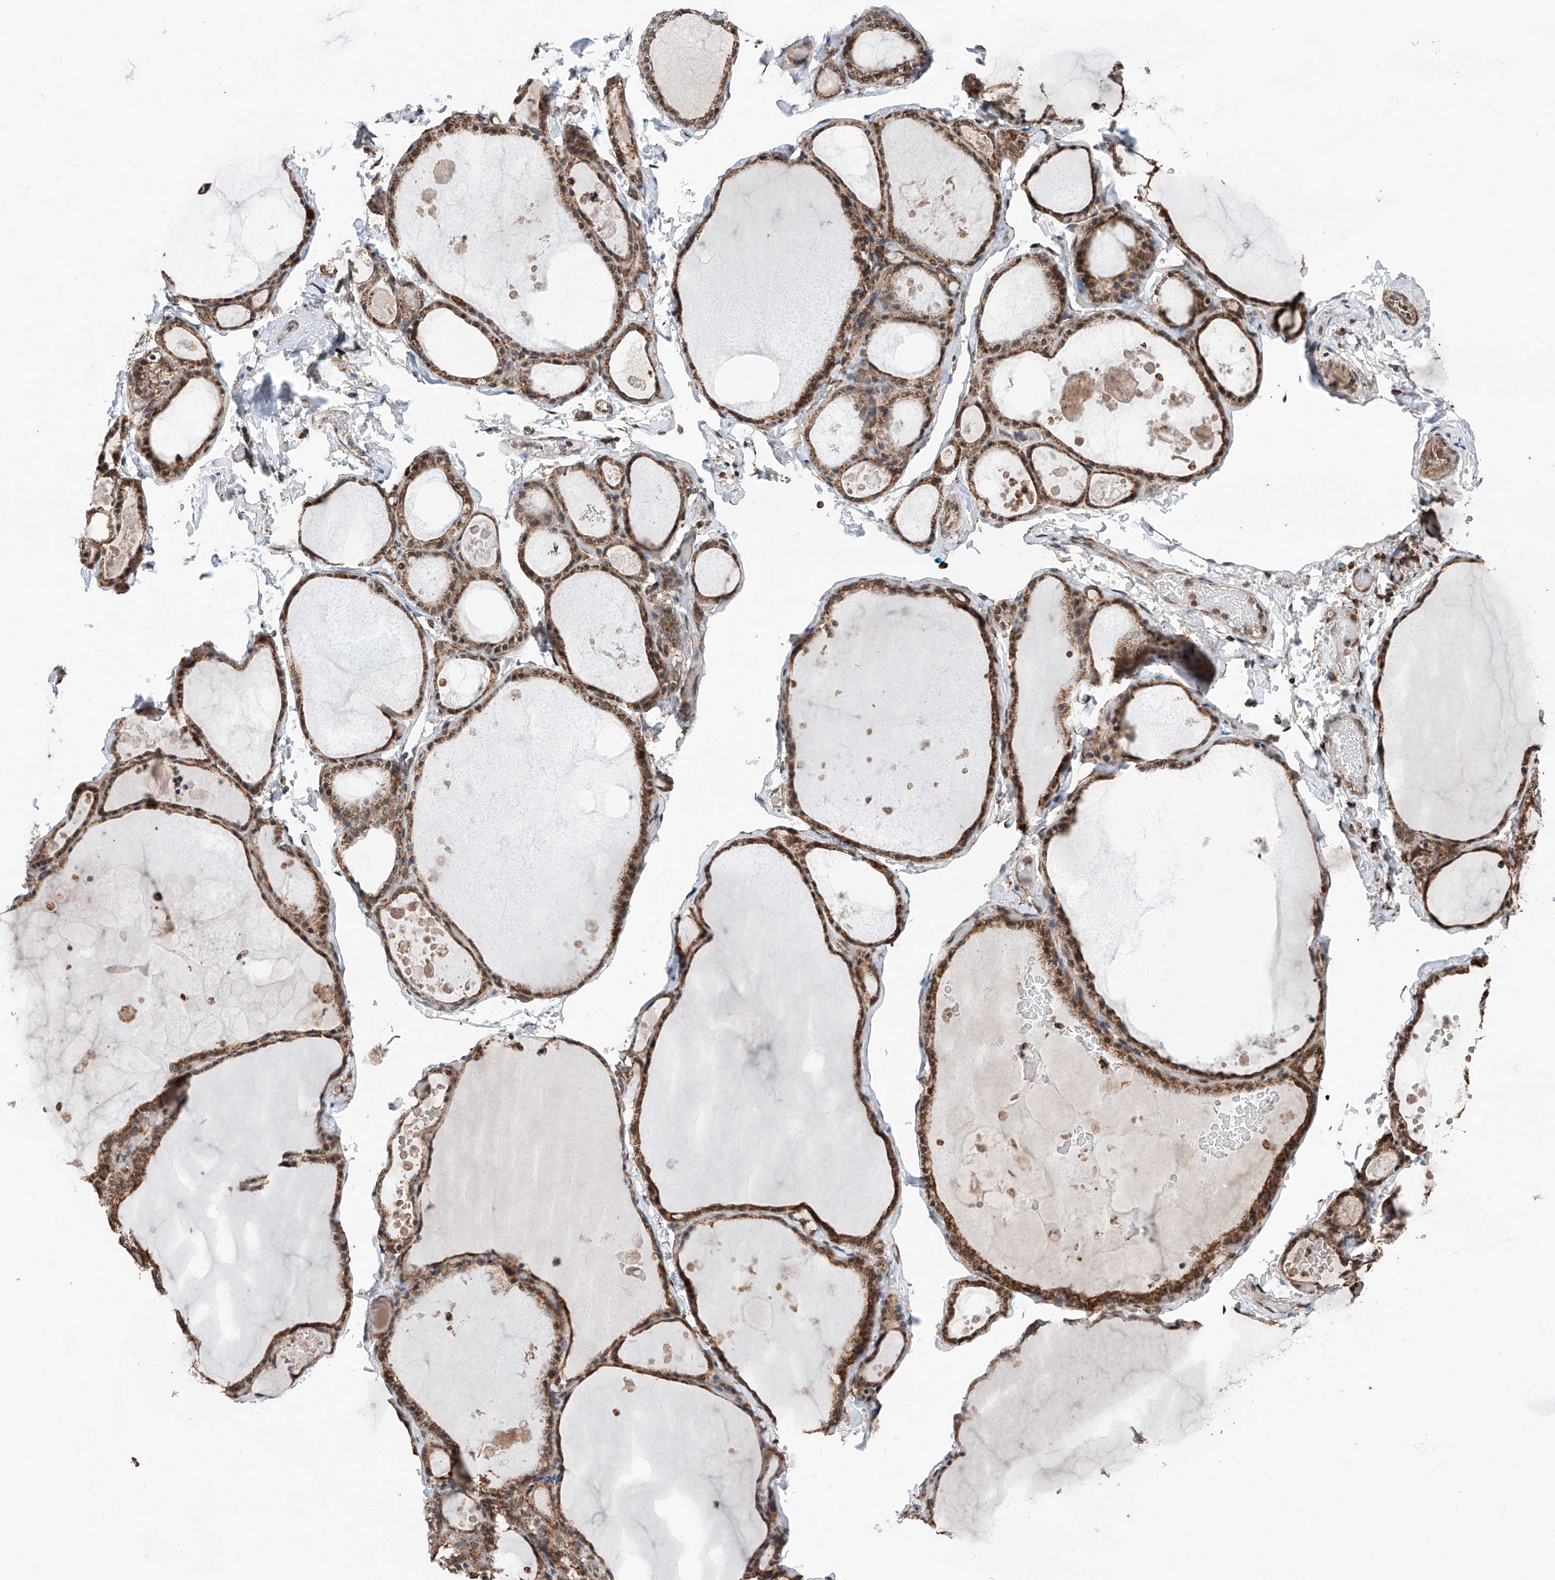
{"staining": {"intensity": "moderate", "quantity": ">75%", "location": "cytoplasmic/membranous"}, "tissue": "thyroid gland", "cell_type": "Glandular cells", "image_type": "normal", "snomed": [{"axis": "morphology", "description": "Normal tissue, NOS"}, {"axis": "topography", "description": "Thyroid gland"}], "caption": "Immunohistochemistry (IHC) staining of normal thyroid gland, which reveals medium levels of moderate cytoplasmic/membranous expression in about >75% of glandular cells indicating moderate cytoplasmic/membranous protein staining. The staining was performed using DAB (3,3'-diaminobenzidine) (brown) for protein detection and nuclei were counterstained in hematoxylin (blue).", "gene": "ZNF445", "patient": {"sex": "male", "age": 56}}